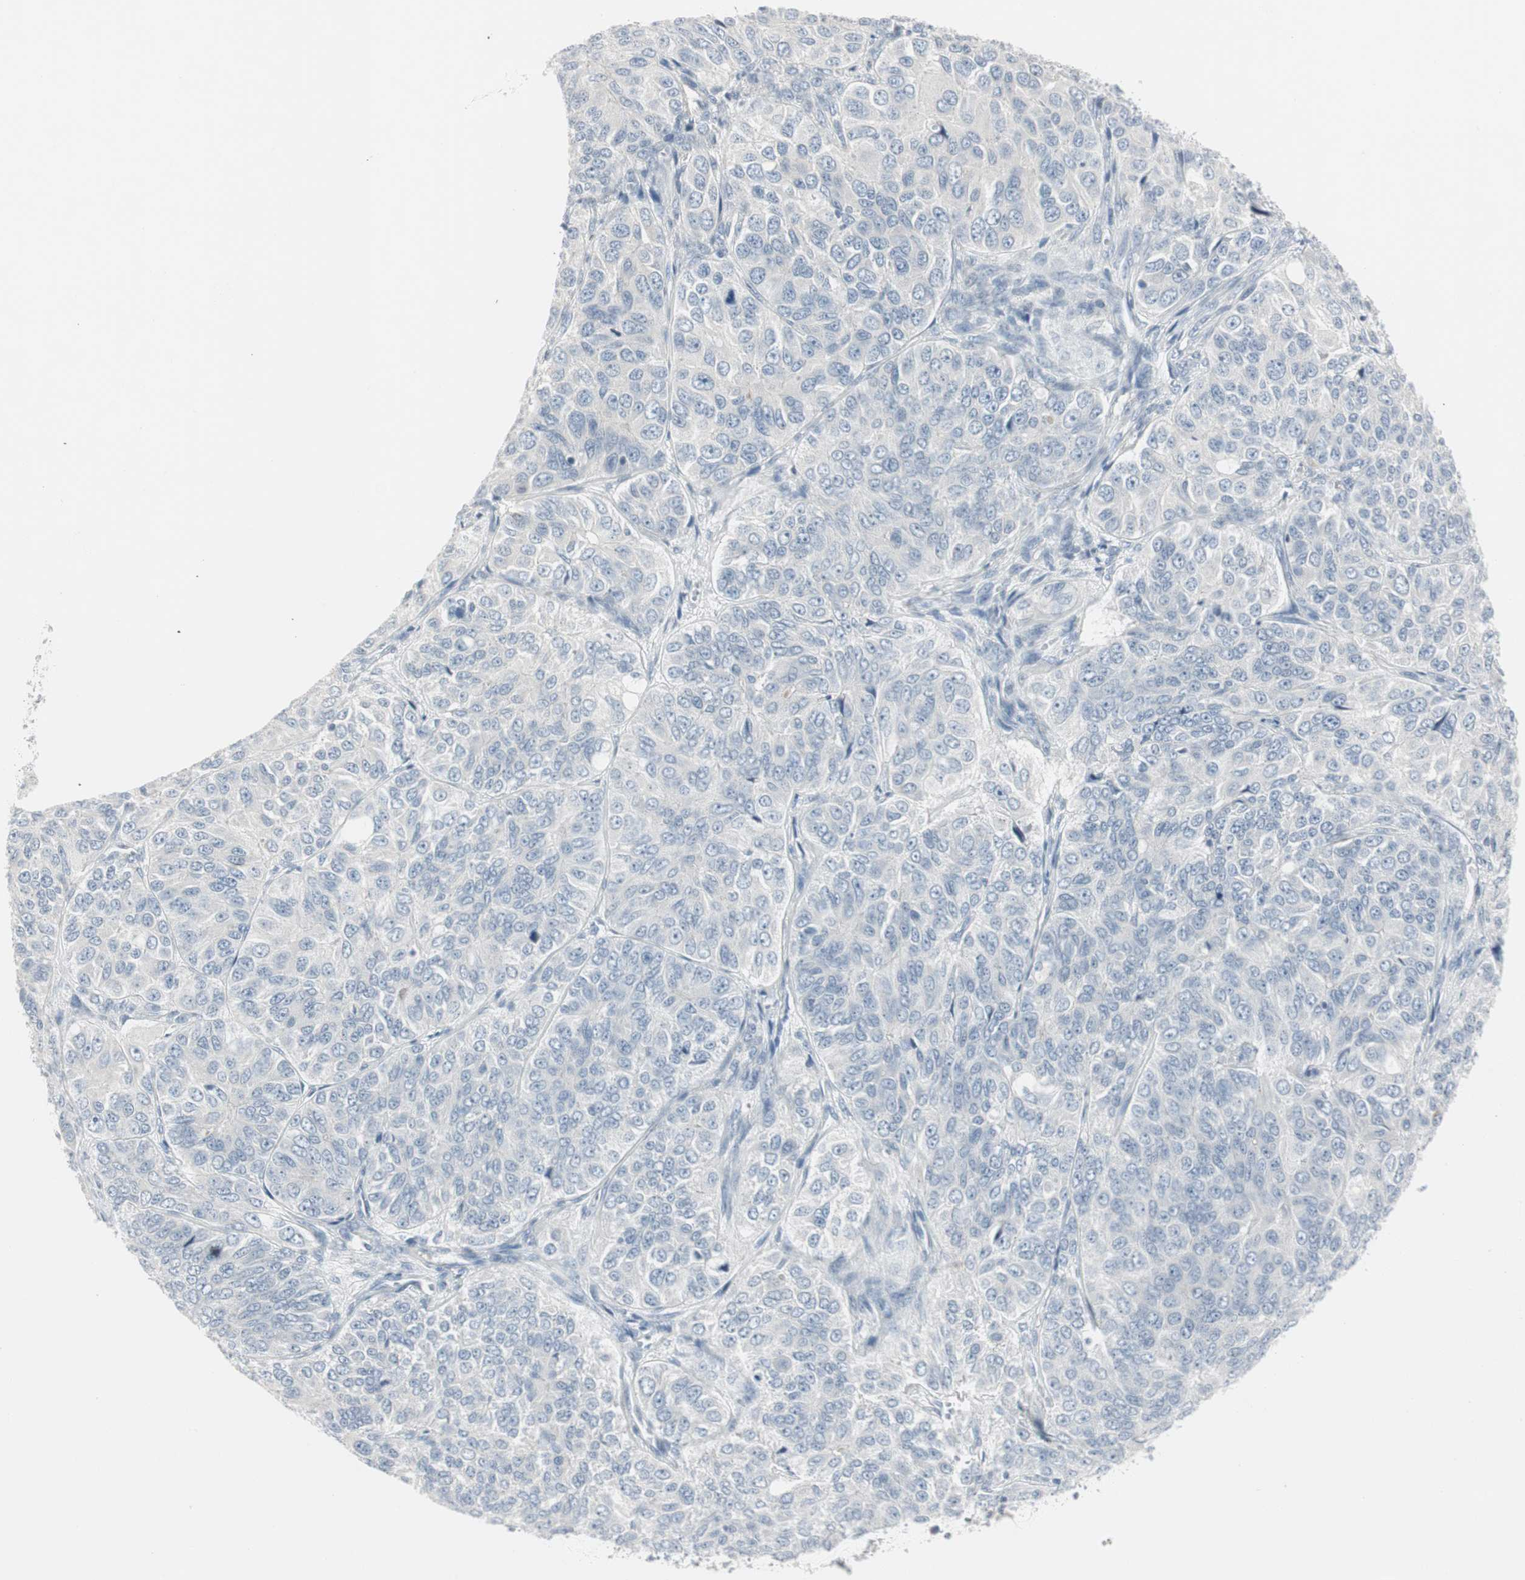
{"staining": {"intensity": "negative", "quantity": "none", "location": "none"}, "tissue": "ovarian cancer", "cell_type": "Tumor cells", "image_type": "cancer", "snomed": [{"axis": "morphology", "description": "Carcinoma, endometroid"}, {"axis": "topography", "description": "Ovary"}], "caption": "Human endometroid carcinoma (ovarian) stained for a protein using immunohistochemistry reveals no positivity in tumor cells.", "gene": "DMPK", "patient": {"sex": "female", "age": 51}}